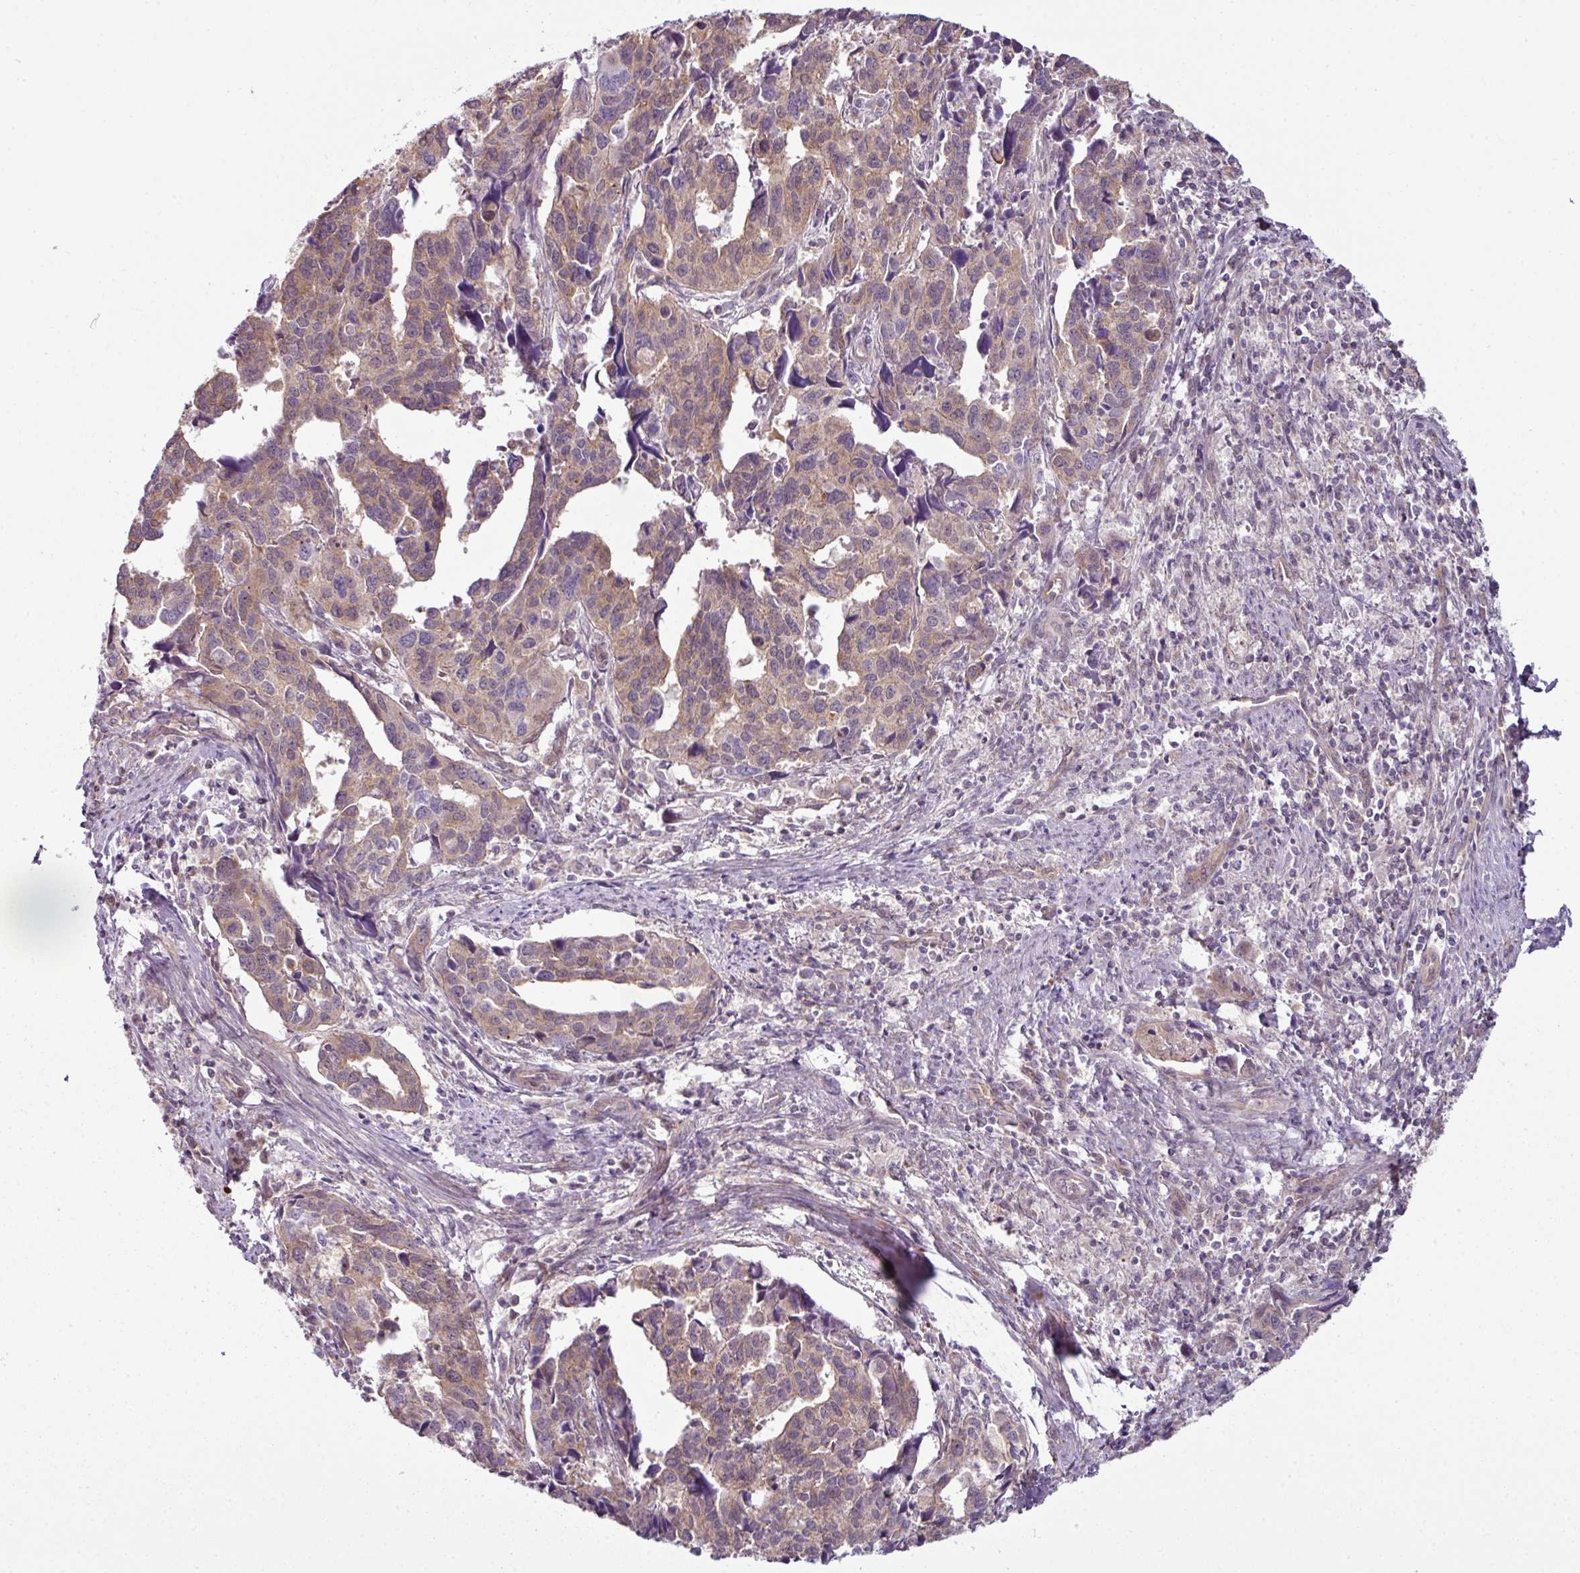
{"staining": {"intensity": "weak", "quantity": "25%-75%", "location": "cytoplasmic/membranous"}, "tissue": "endometrial cancer", "cell_type": "Tumor cells", "image_type": "cancer", "snomed": [{"axis": "morphology", "description": "Adenocarcinoma, NOS"}, {"axis": "topography", "description": "Endometrium"}], "caption": "Brown immunohistochemical staining in human adenocarcinoma (endometrial) displays weak cytoplasmic/membranous expression in approximately 25%-75% of tumor cells. (Stains: DAB (3,3'-diaminobenzidine) in brown, nuclei in blue, Microscopy: brightfield microscopy at high magnification).", "gene": "DERPC", "patient": {"sex": "female", "age": 73}}